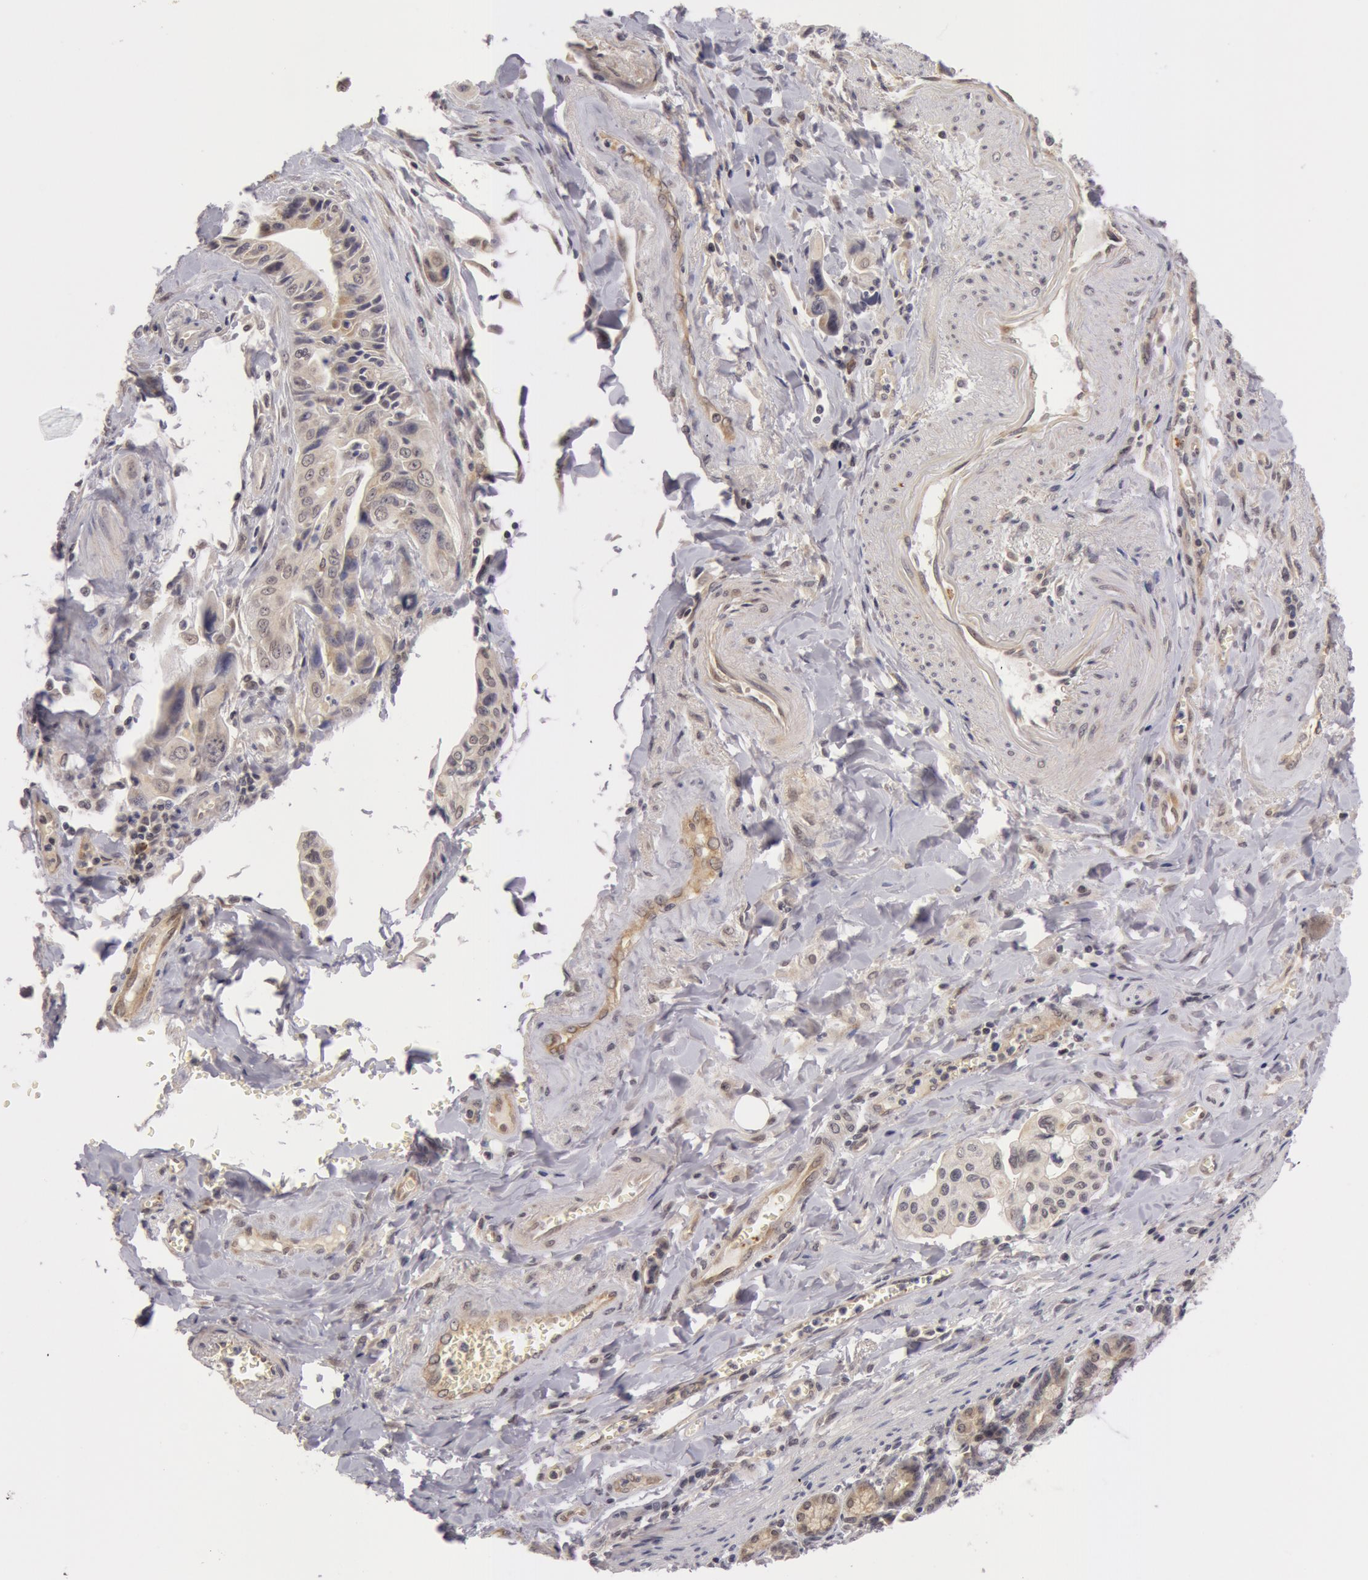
{"staining": {"intensity": "weak", "quantity": "<25%", "location": "cytoplasmic/membranous"}, "tissue": "pancreatic cancer", "cell_type": "Tumor cells", "image_type": "cancer", "snomed": [{"axis": "morphology", "description": "Adenocarcinoma, NOS"}, {"axis": "topography", "description": "Pancreas"}], "caption": "Protein analysis of pancreatic cancer reveals no significant staining in tumor cells. (Stains: DAB immunohistochemistry (IHC) with hematoxylin counter stain, Microscopy: brightfield microscopy at high magnification).", "gene": "SYTL4", "patient": {"sex": "male", "age": 77}}